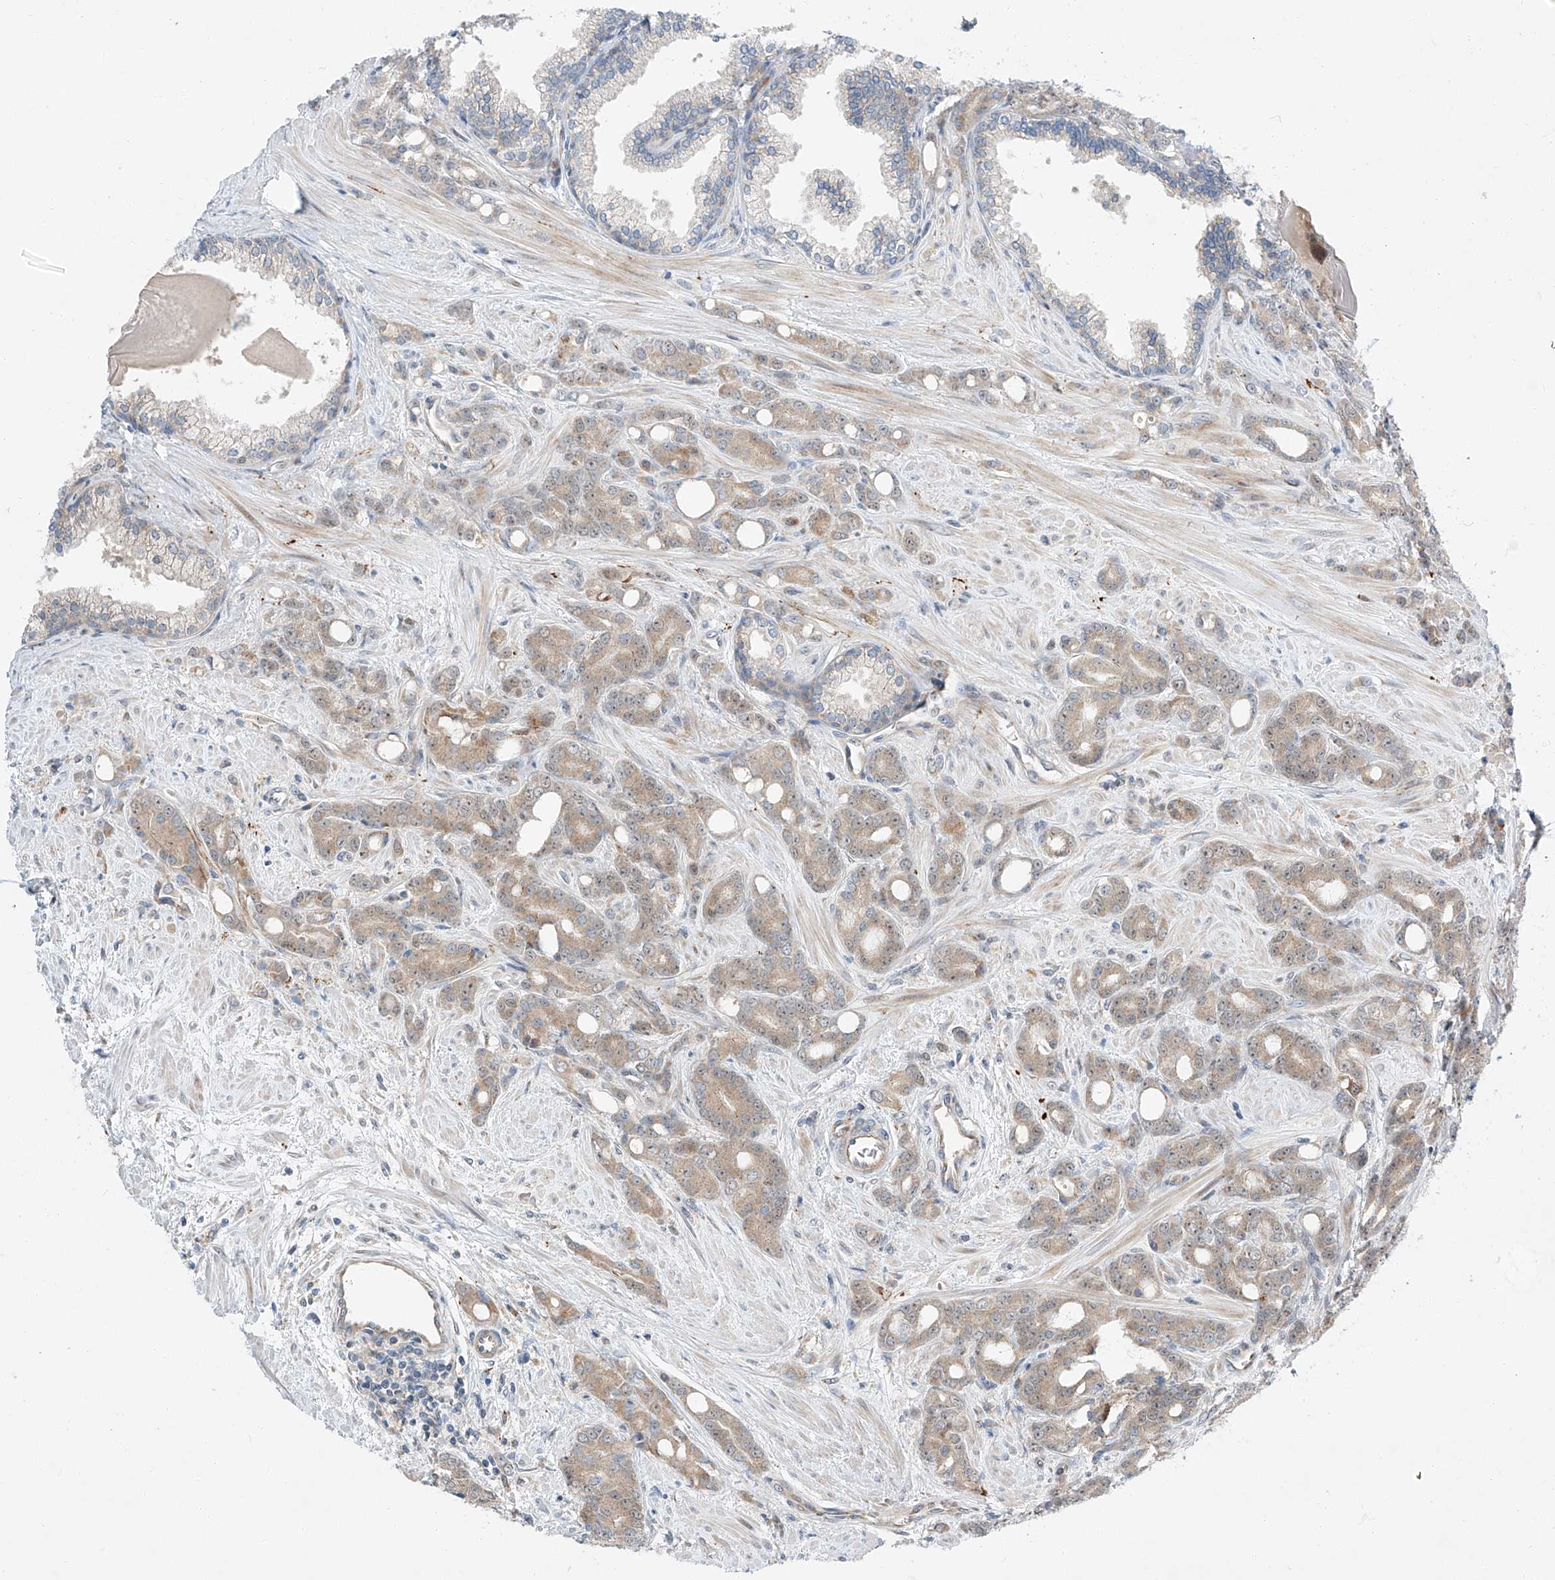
{"staining": {"intensity": "weak", "quantity": ">75%", "location": "cytoplasmic/membranous,nuclear"}, "tissue": "prostate cancer", "cell_type": "Tumor cells", "image_type": "cancer", "snomed": [{"axis": "morphology", "description": "Adenocarcinoma, High grade"}, {"axis": "topography", "description": "Prostate"}], "caption": "Protein analysis of prostate cancer (adenocarcinoma (high-grade)) tissue shows weak cytoplasmic/membranous and nuclear expression in about >75% of tumor cells.", "gene": "CLDND1", "patient": {"sex": "male", "age": 62}}